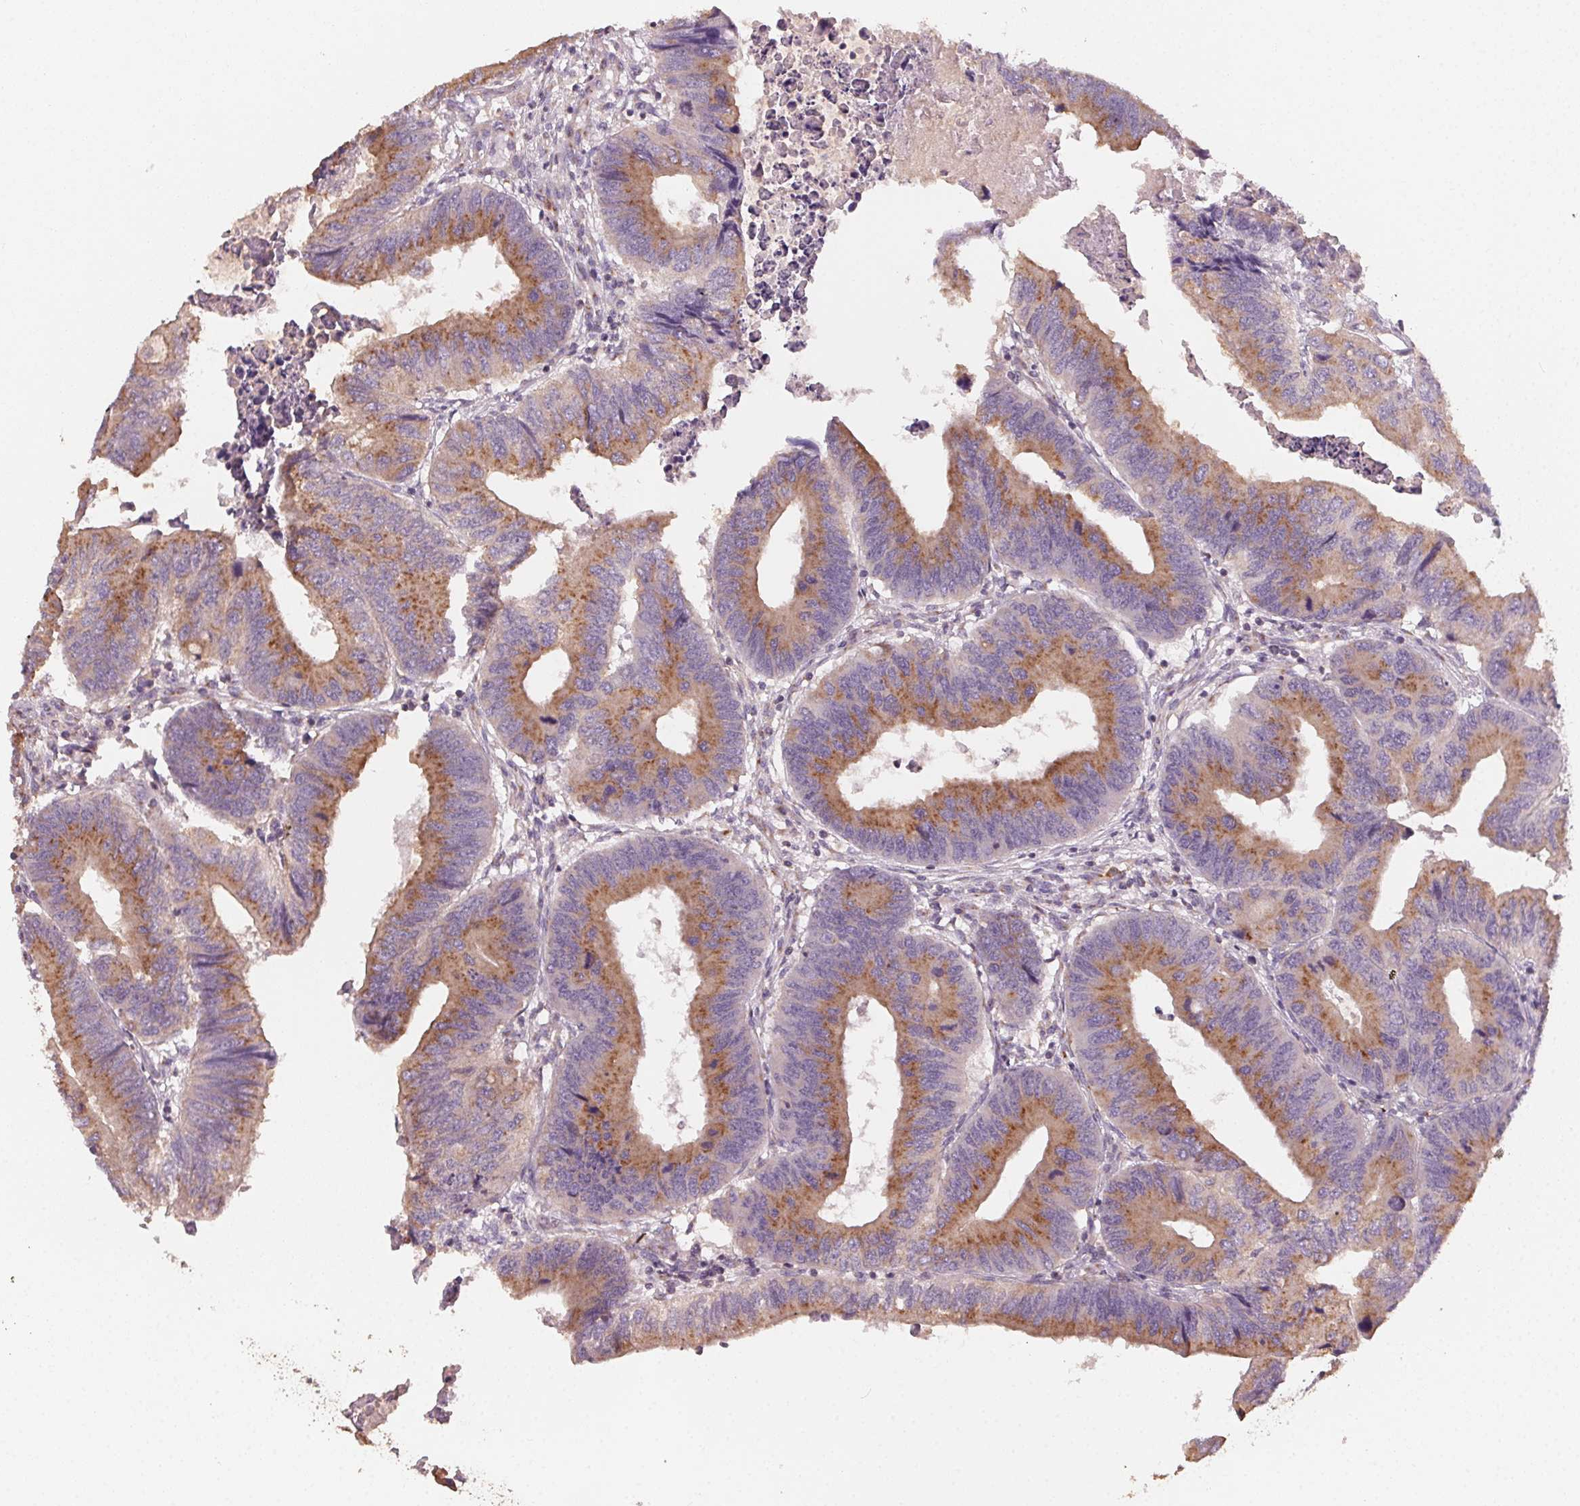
{"staining": {"intensity": "moderate", "quantity": ">75%", "location": "cytoplasmic/membranous"}, "tissue": "colorectal cancer", "cell_type": "Tumor cells", "image_type": "cancer", "snomed": [{"axis": "morphology", "description": "Adenocarcinoma, NOS"}, {"axis": "topography", "description": "Colon"}], "caption": "The histopathology image demonstrates a brown stain indicating the presence of a protein in the cytoplasmic/membranous of tumor cells in adenocarcinoma (colorectal).", "gene": "AP1S1", "patient": {"sex": "male", "age": 53}}